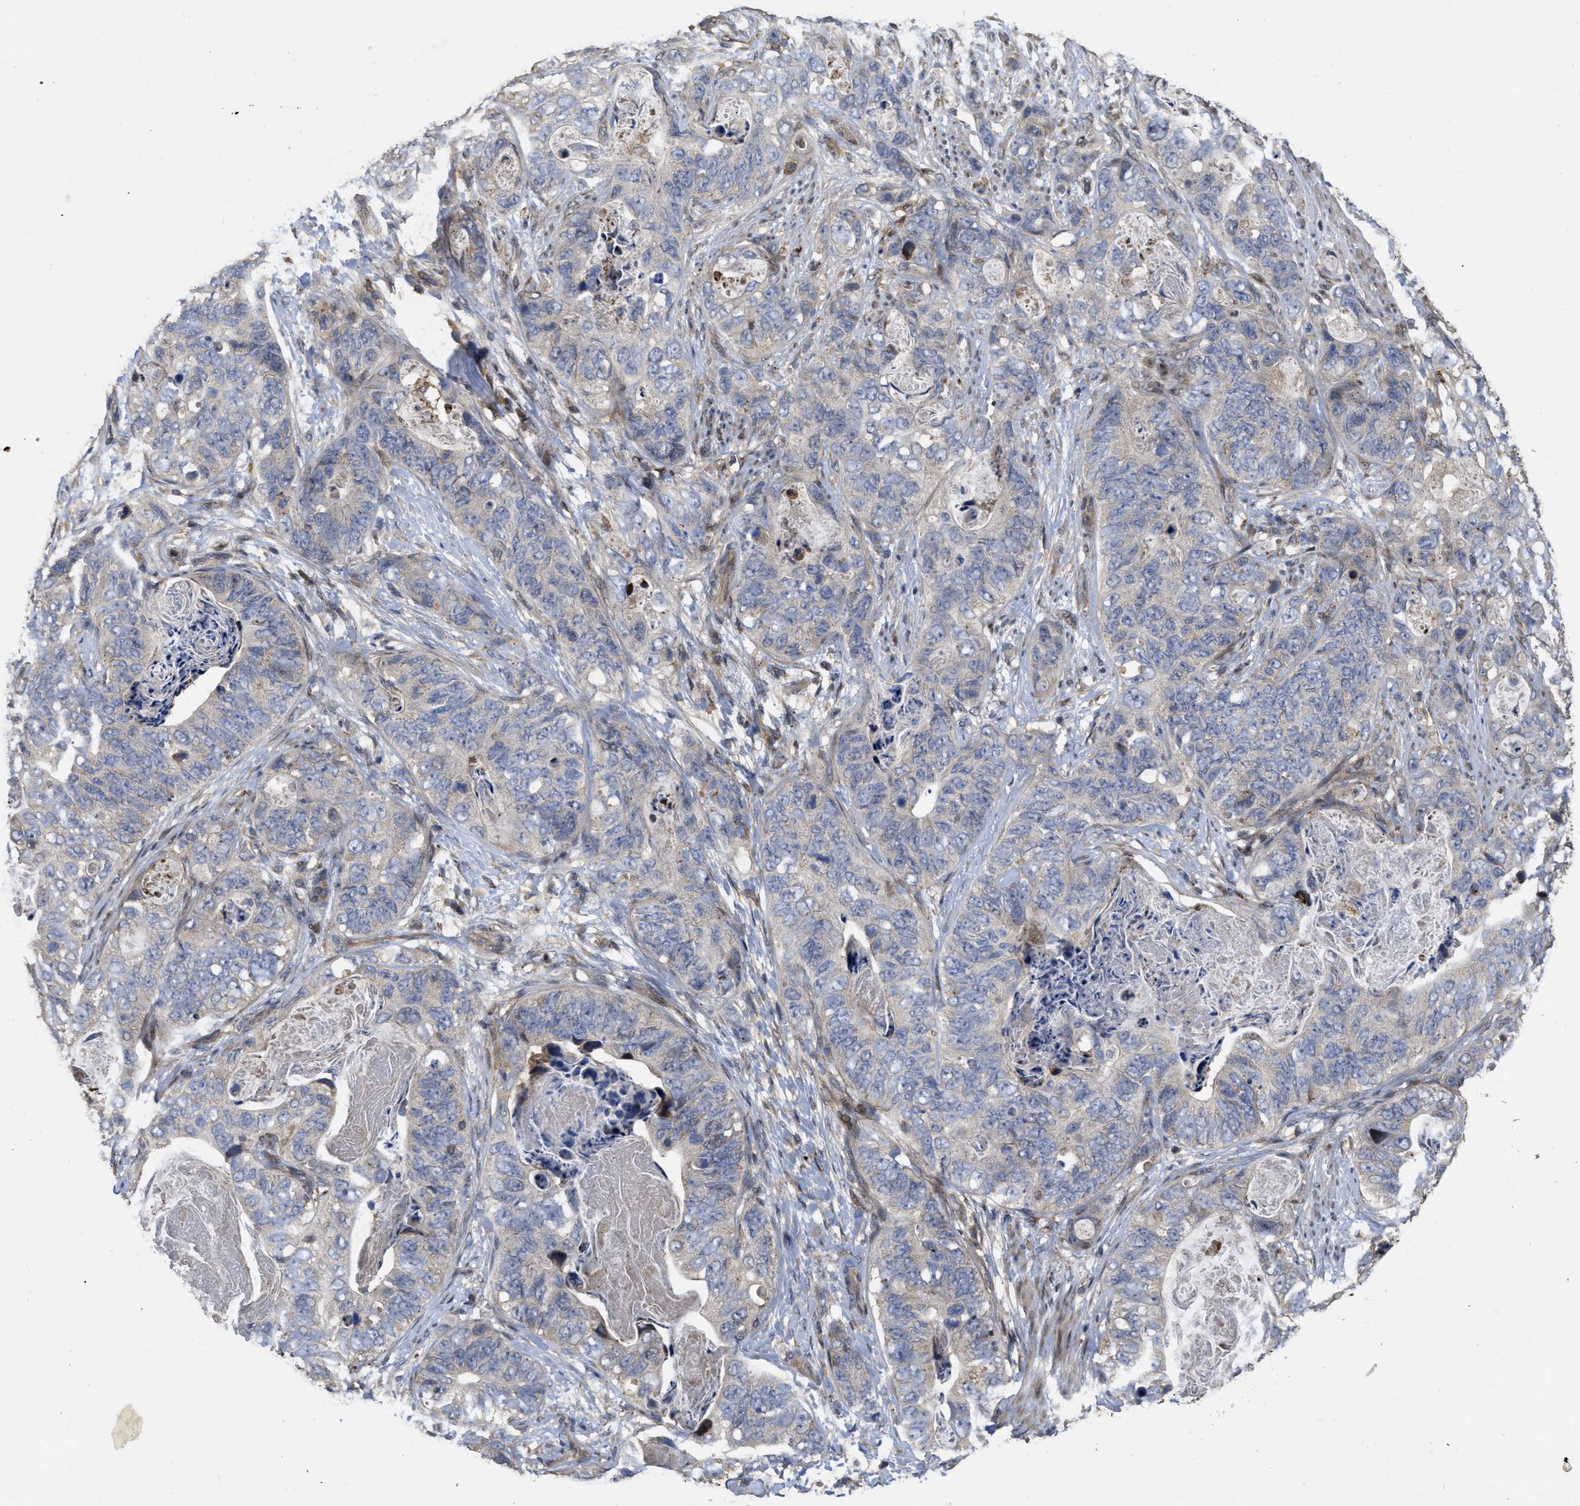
{"staining": {"intensity": "weak", "quantity": "<25%", "location": "cytoplasmic/membranous"}, "tissue": "stomach cancer", "cell_type": "Tumor cells", "image_type": "cancer", "snomed": [{"axis": "morphology", "description": "Adenocarcinoma, NOS"}, {"axis": "topography", "description": "Stomach"}], "caption": "Adenocarcinoma (stomach) was stained to show a protein in brown. There is no significant expression in tumor cells.", "gene": "CBR3", "patient": {"sex": "female", "age": 89}}